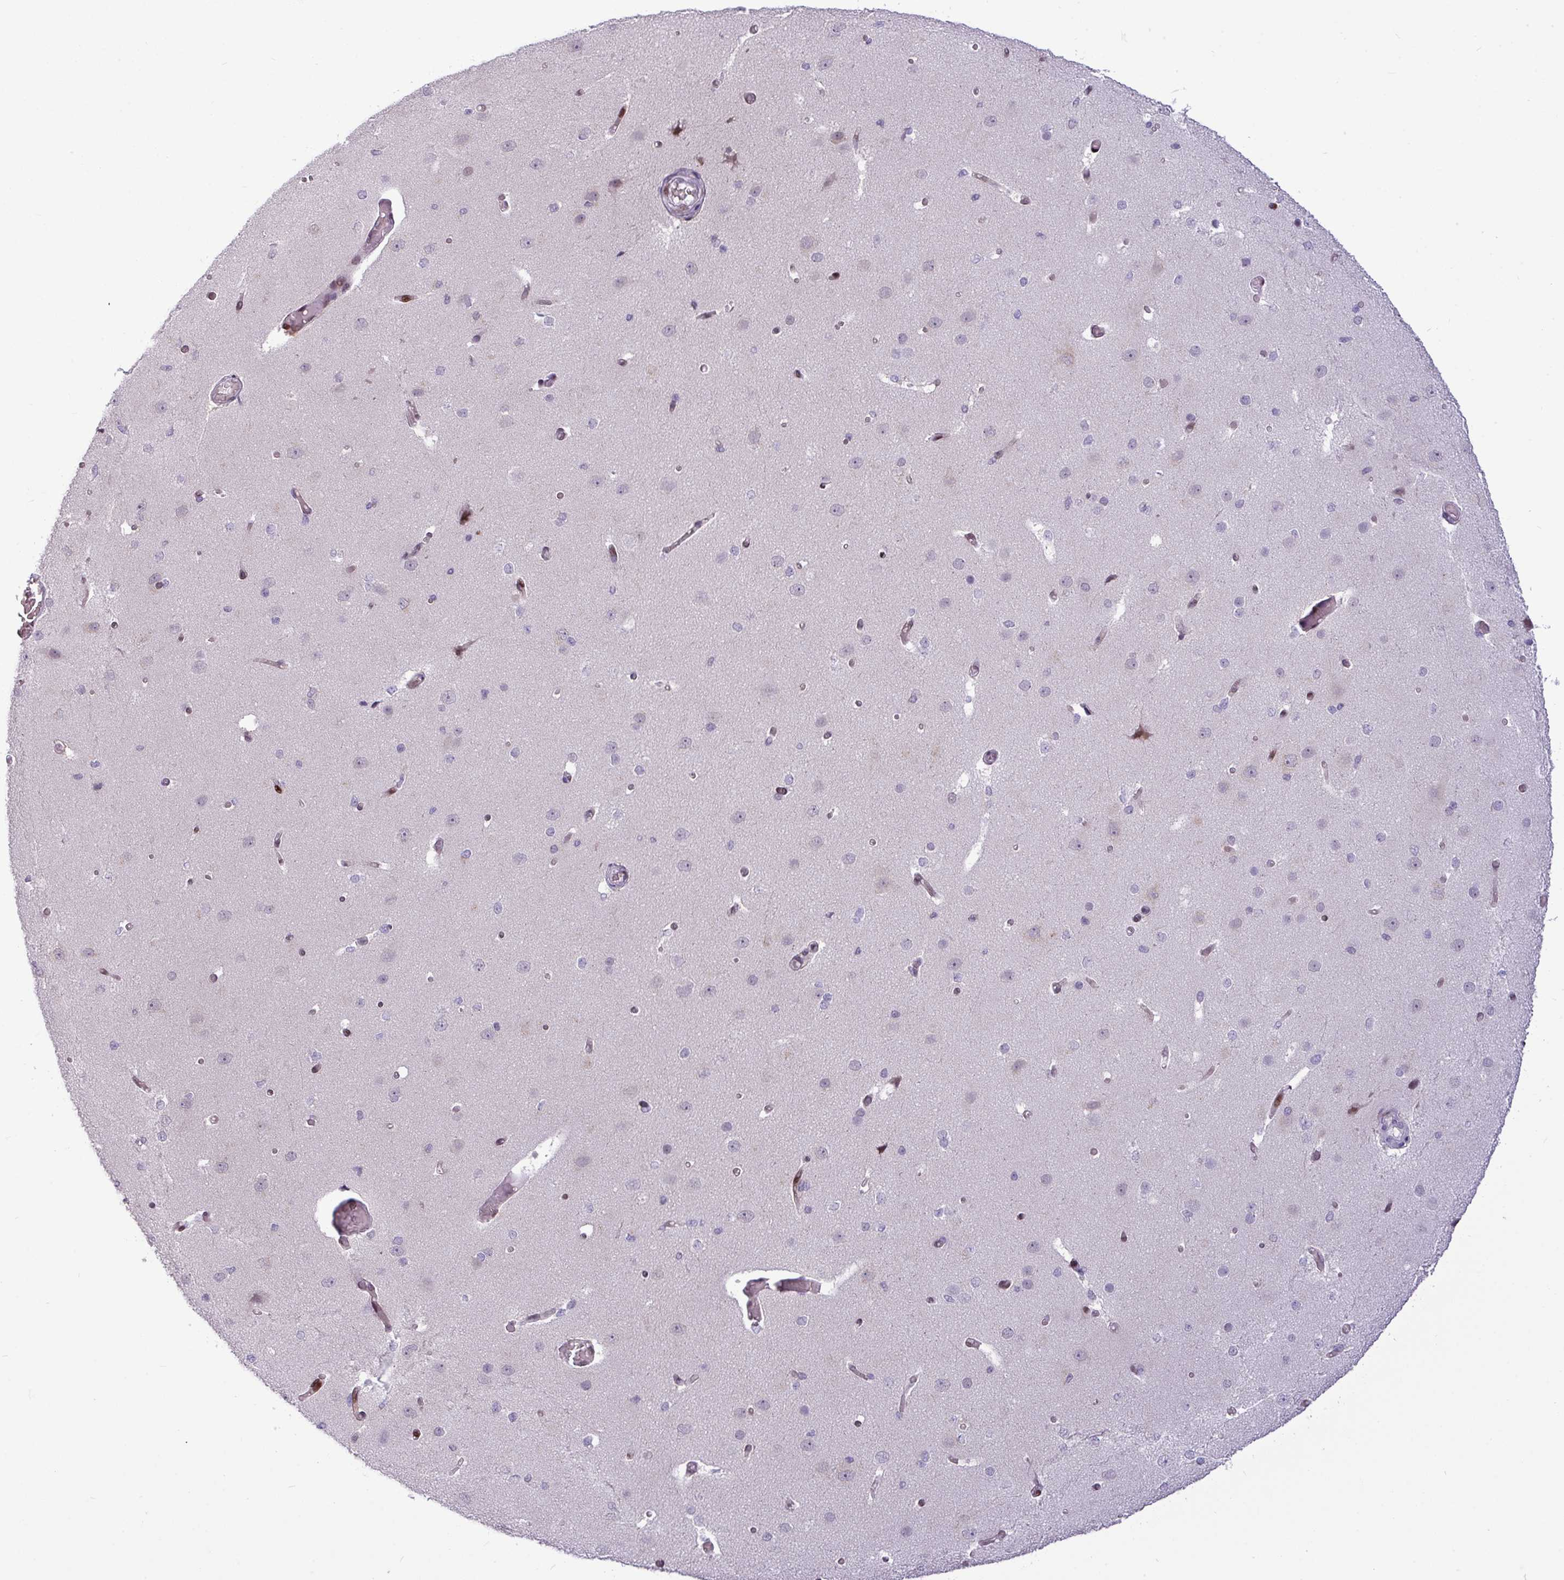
{"staining": {"intensity": "negative", "quantity": "none", "location": "none"}, "tissue": "cerebral cortex", "cell_type": "Endothelial cells", "image_type": "normal", "snomed": [{"axis": "morphology", "description": "Normal tissue, NOS"}, {"axis": "morphology", "description": "Inflammation, NOS"}, {"axis": "topography", "description": "Cerebral cortex"}], "caption": "High power microscopy photomicrograph of an immunohistochemistry image of benign cerebral cortex, revealing no significant expression in endothelial cells.", "gene": "SLC66A2", "patient": {"sex": "male", "age": 6}}